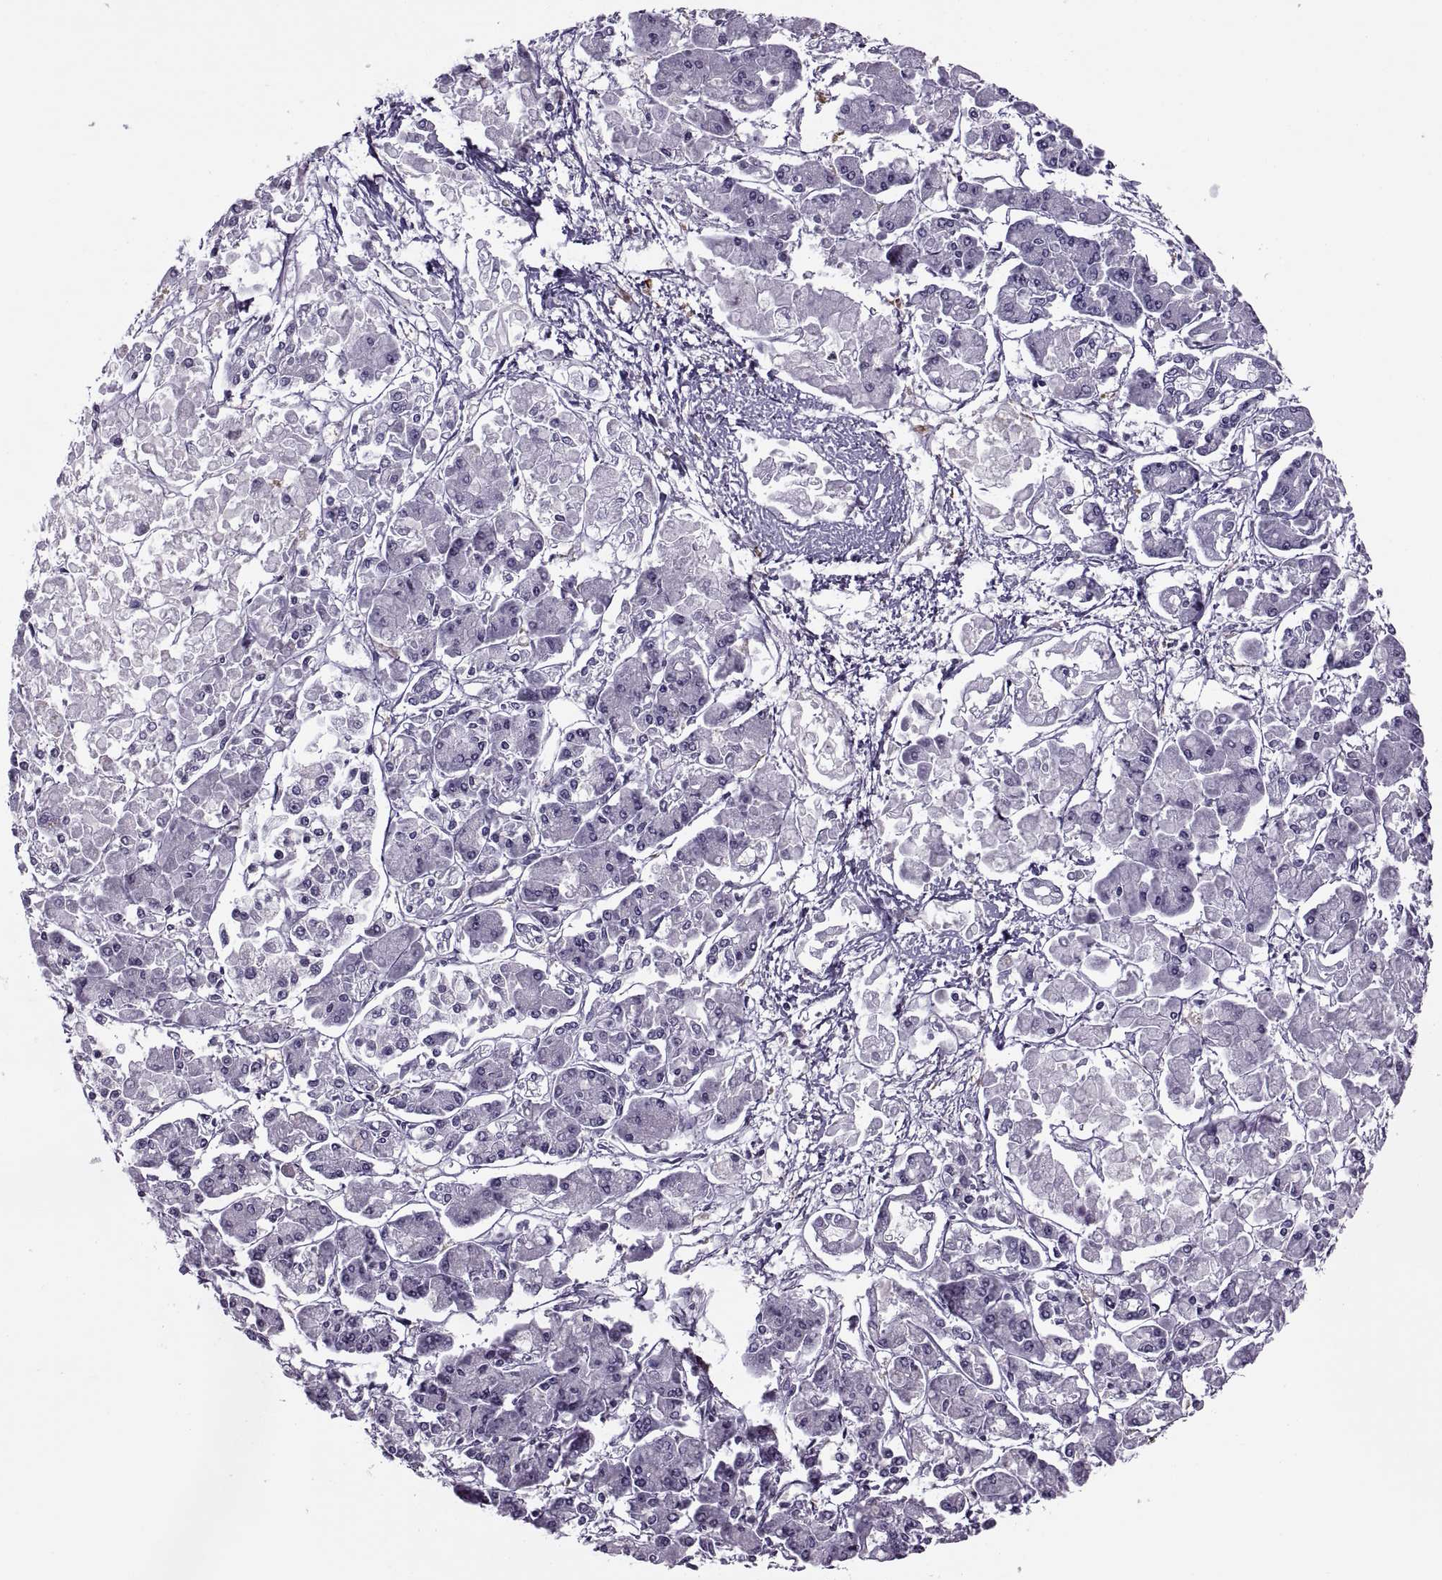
{"staining": {"intensity": "negative", "quantity": "none", "location": "none"}, "tissue": "pancreatic cancer", "cell_type": "Tumor cells", "image_type": "cancer", "snomed": [{"axis": "morphology", "description": "Adenocarcinoma, NOS"}, {"axis": "topography", "description": "Pancreas"}], "caption": "DAB (3,3'-diaminobenzidine) immunohistochemical staining of pancreatic cancer exhibits no significant expression in tumor cells.", "gene": "FAM24A", "patient": {"sex": "male", "age": 85}}